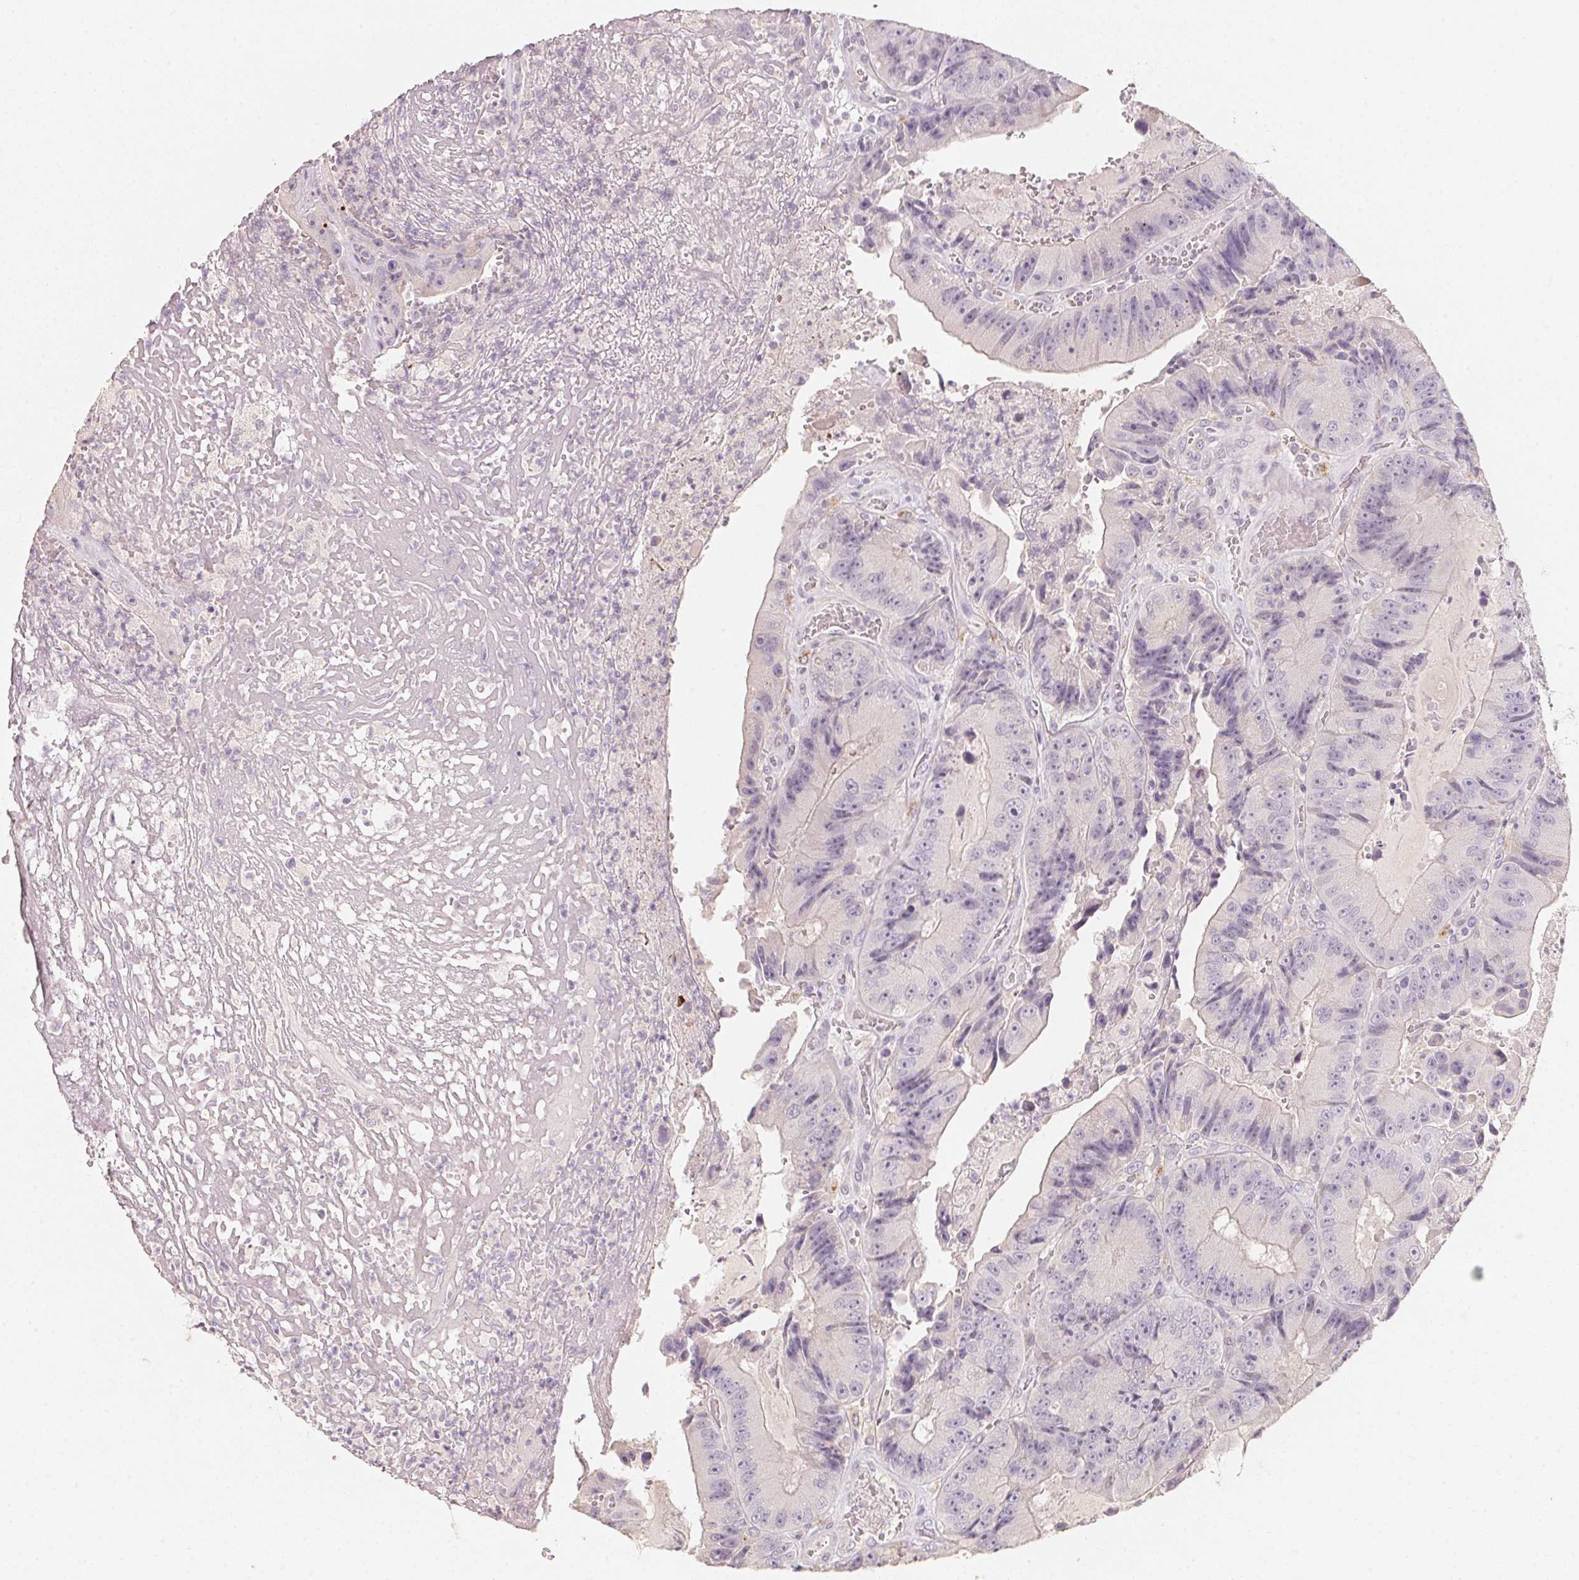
{"staining": {"intensity": "weak", "quantity": "<25%", "location": "cytoplasmic/membranous"}, "tissue": "colorectal cancer", "cell_type": "Tumor cells", "image_type": "cancer", "snomed": [{"axis": "morphology", "description": "Adenocarcinoma, NOS"}, {"axis": "topography", "description": "Colon"}], "caption": "This is an immunohistochemistry histopathology image of human colorectal cancer. There is no positivity in tumor cells.", "gene": "TREH", "patient": {"sex": "female", "age": 86}}